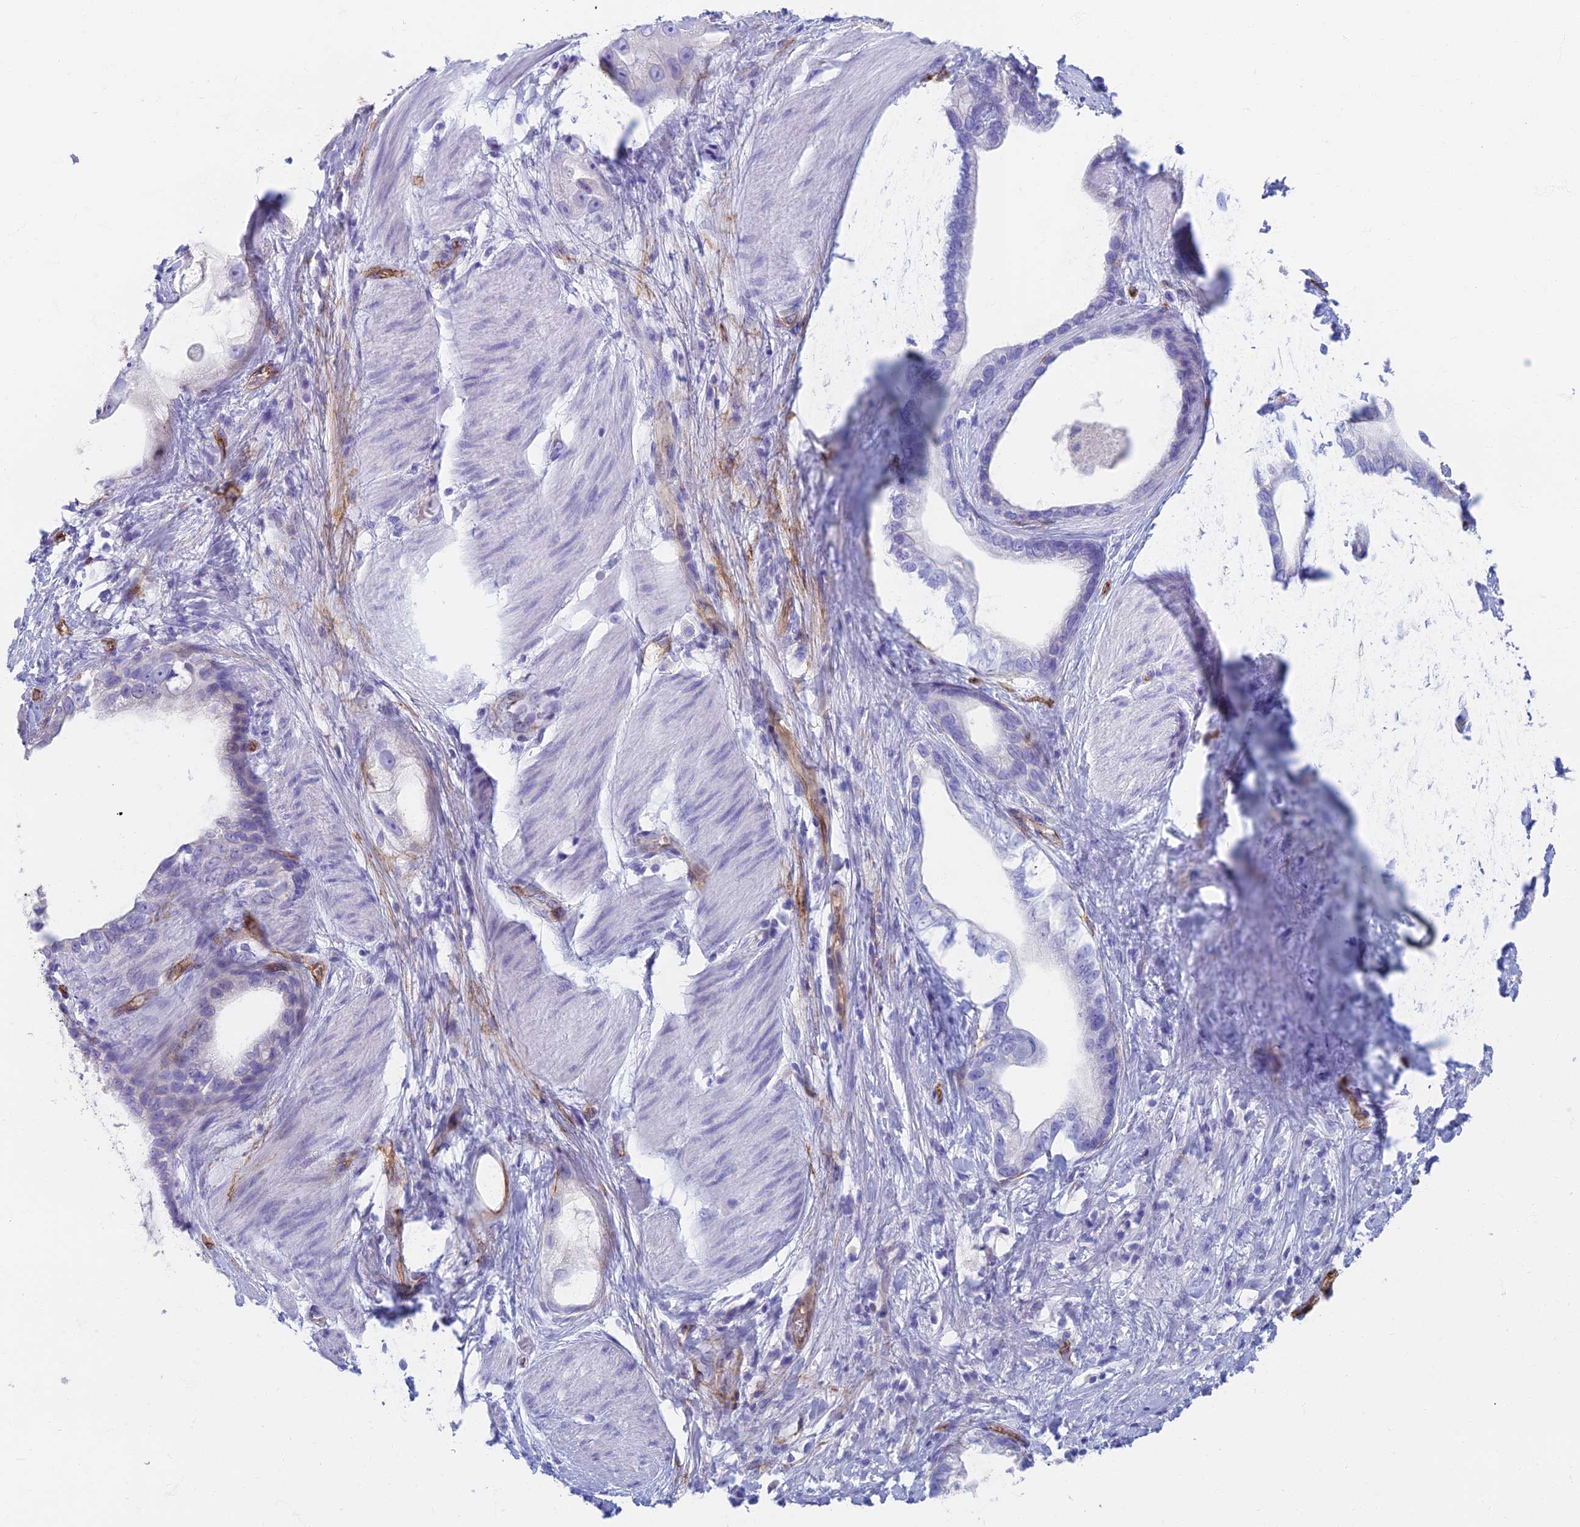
{"staining": {"intensity": "negative", "quantity": "none", "location": "none"}, "tissue": "stomach cancer", "cell_type": "Tumor cells", "image_type": "cancer", "snomed": [{"axis": "morphology", "description": "Adenocarcinoma, NOS"}, {"axis": "topography", "description": "Stomach"}], "caption": "There is no significant expression in tumor cells of stomach cancer (adenocarcinoma).", "gene": "ETFRF1", "patient": {"sex": "male", "age": 55}}